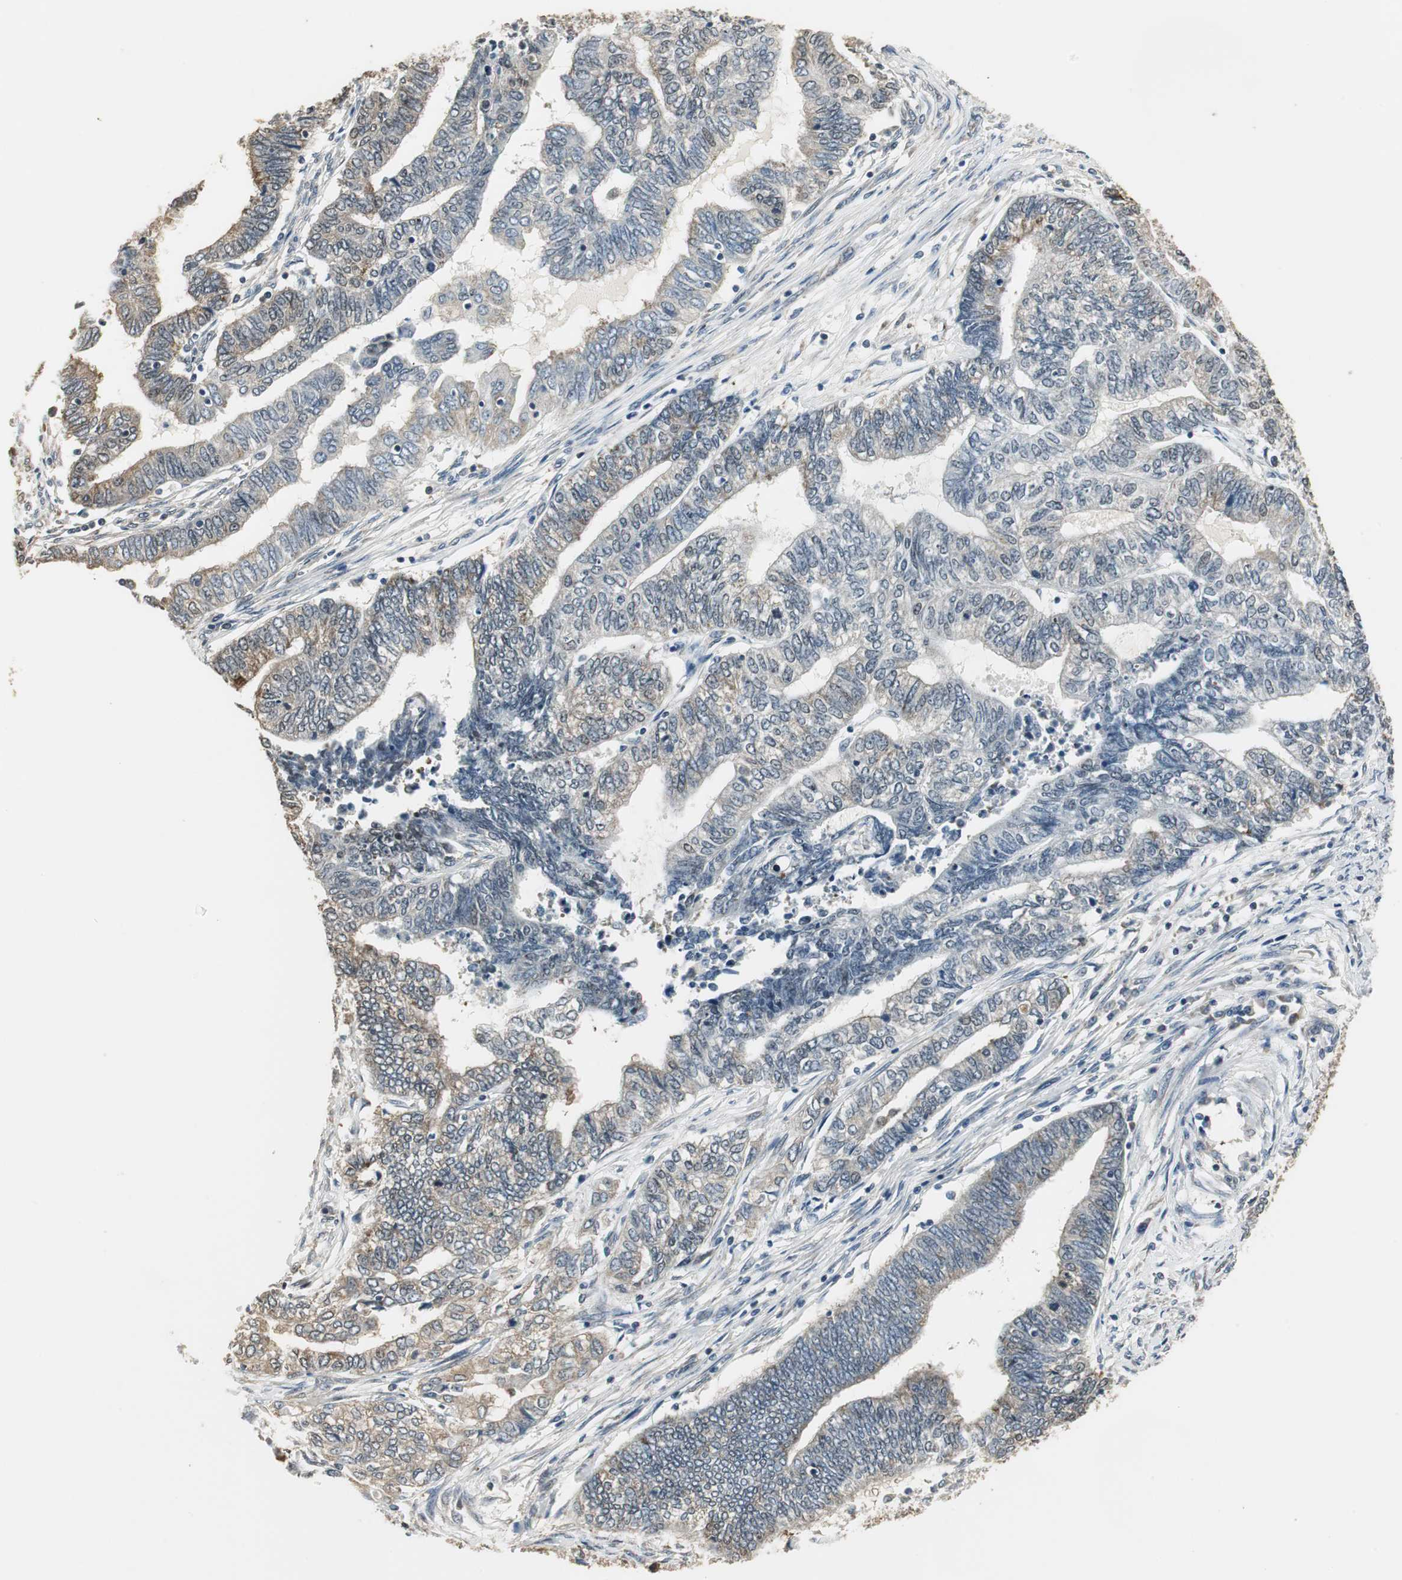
{"staining": {"intensity": "weak", "quantity": "25%-75%", "location": "cytoplasmic/membranous"}, "tissue": "endometrial cancer", "cell_type": "Tumor cells", "image_type": "cancer", "snomed": [{"axis": "morphology", "description": "Adenocarcinoma, NOS"}, {"axis": "topography", "description": "Uterus"}, {"axis": "topography", "description": "Endometrium"}], "caption": "A micrograph showing weak cytoplasmic/membranous expression in about 25%-75% of tumor cells in endometrial cancer (adenocarcinoma), as visualized by brown immunohistochemical staining.", "gene": "CCT5", "patient": {"sex": "female", "age": 70}}